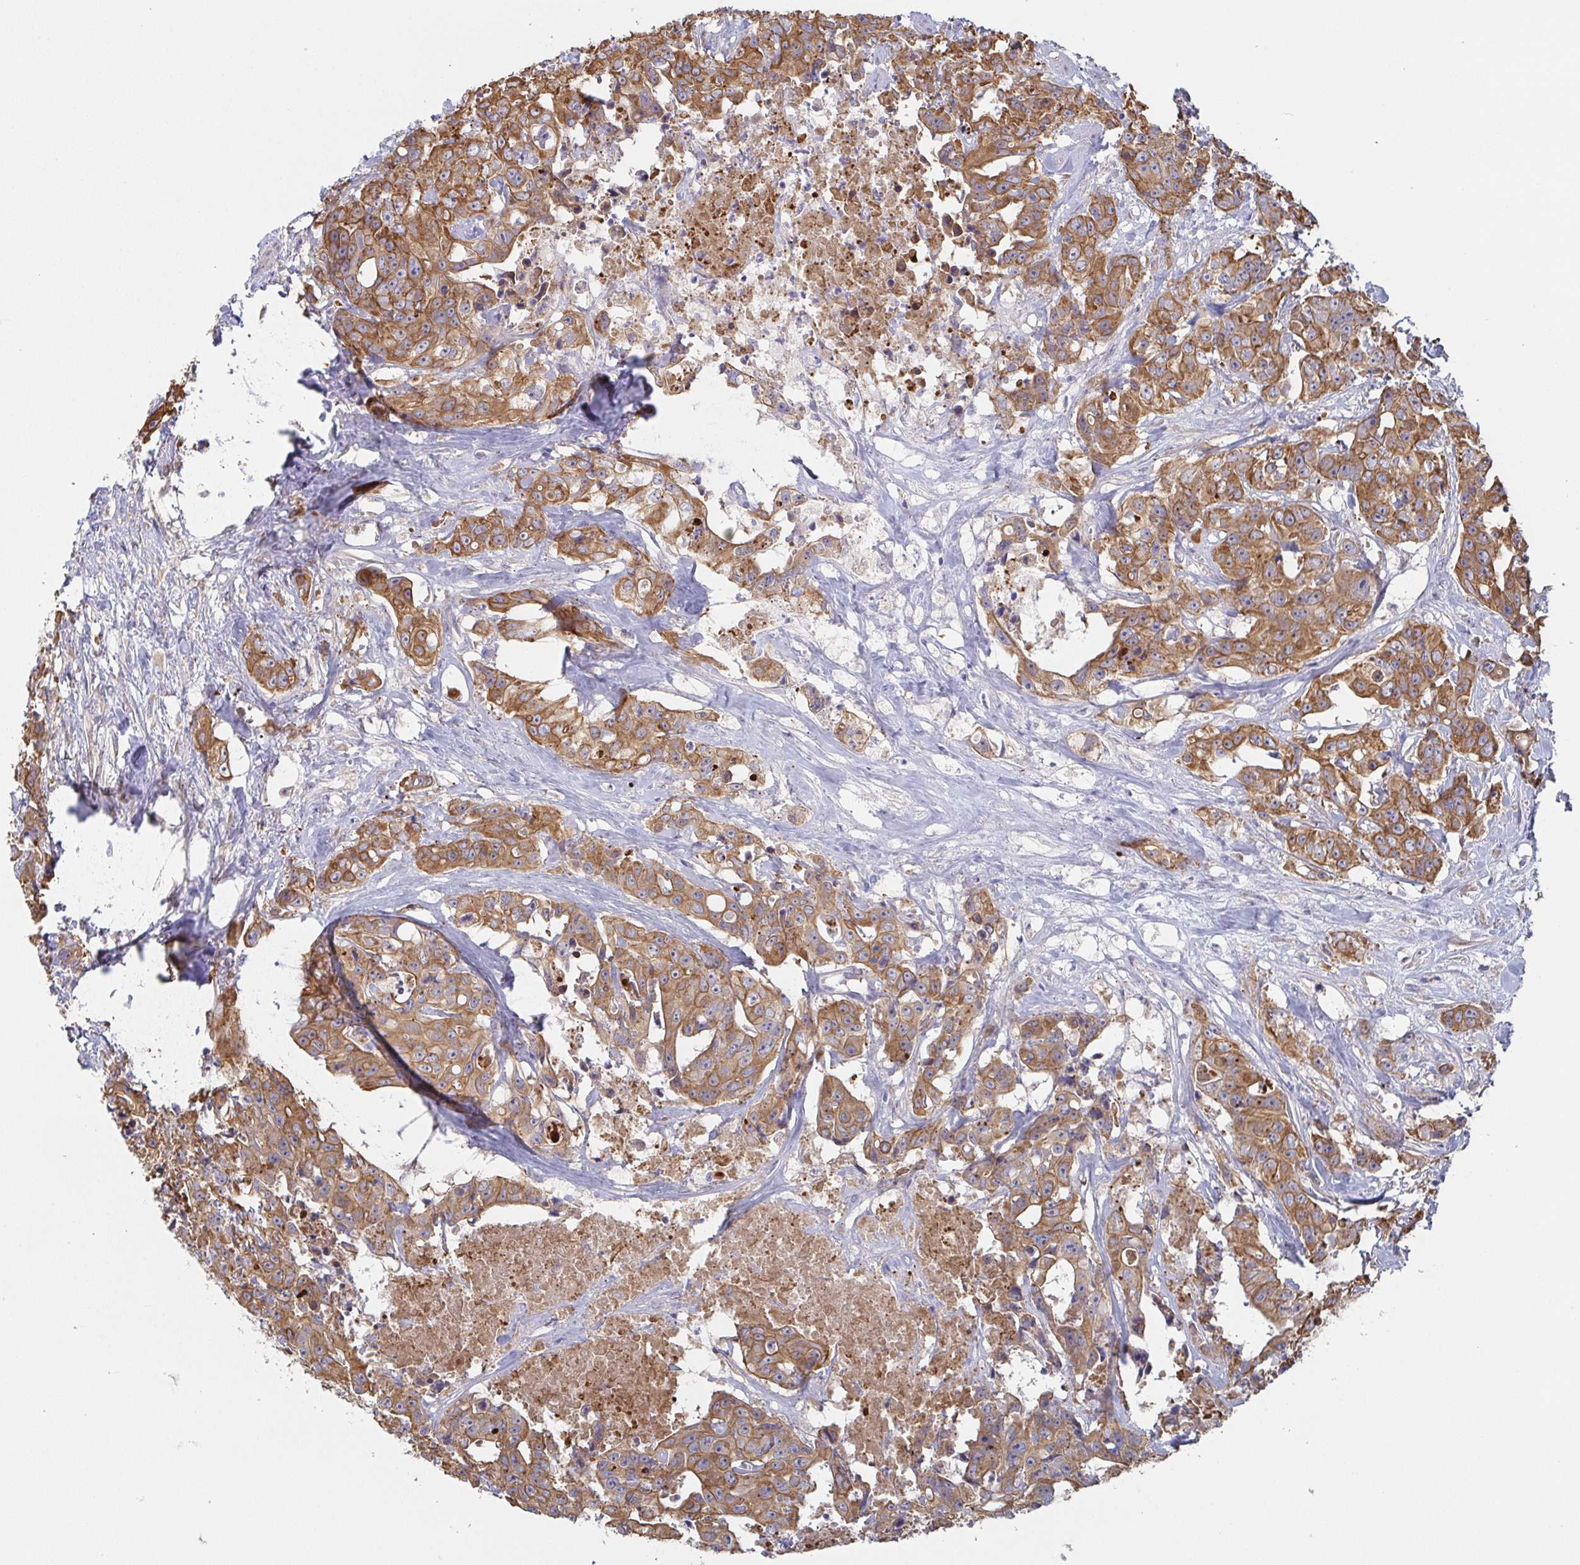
{"staining": {"intensity": "moderate", "quantity": ">75%", "location": "cytoplasmic/membranous"}, "tissue": "colorectal cancer", "cell_type": "Tumor cells", "image_type": "cancer", "snomed": [{"axis": "morphology", "description": "Adenocarcinoma, NOS"}, {"axis": "topography", "description": "Rectum"}], "caption": "Protein expression analysis of colorectal adenocarcinoma exhibits moderate cytoplasmic/membranous positivity in approximately >75% of tumor cells. The staining was performed using DAB to visualize the protein expression in brown, while the nuclei were stained in blue with hematoxylin (Magnification: 20x).", "gene": "TUFT1", "patient": {"sex": "female", "age": 62}}